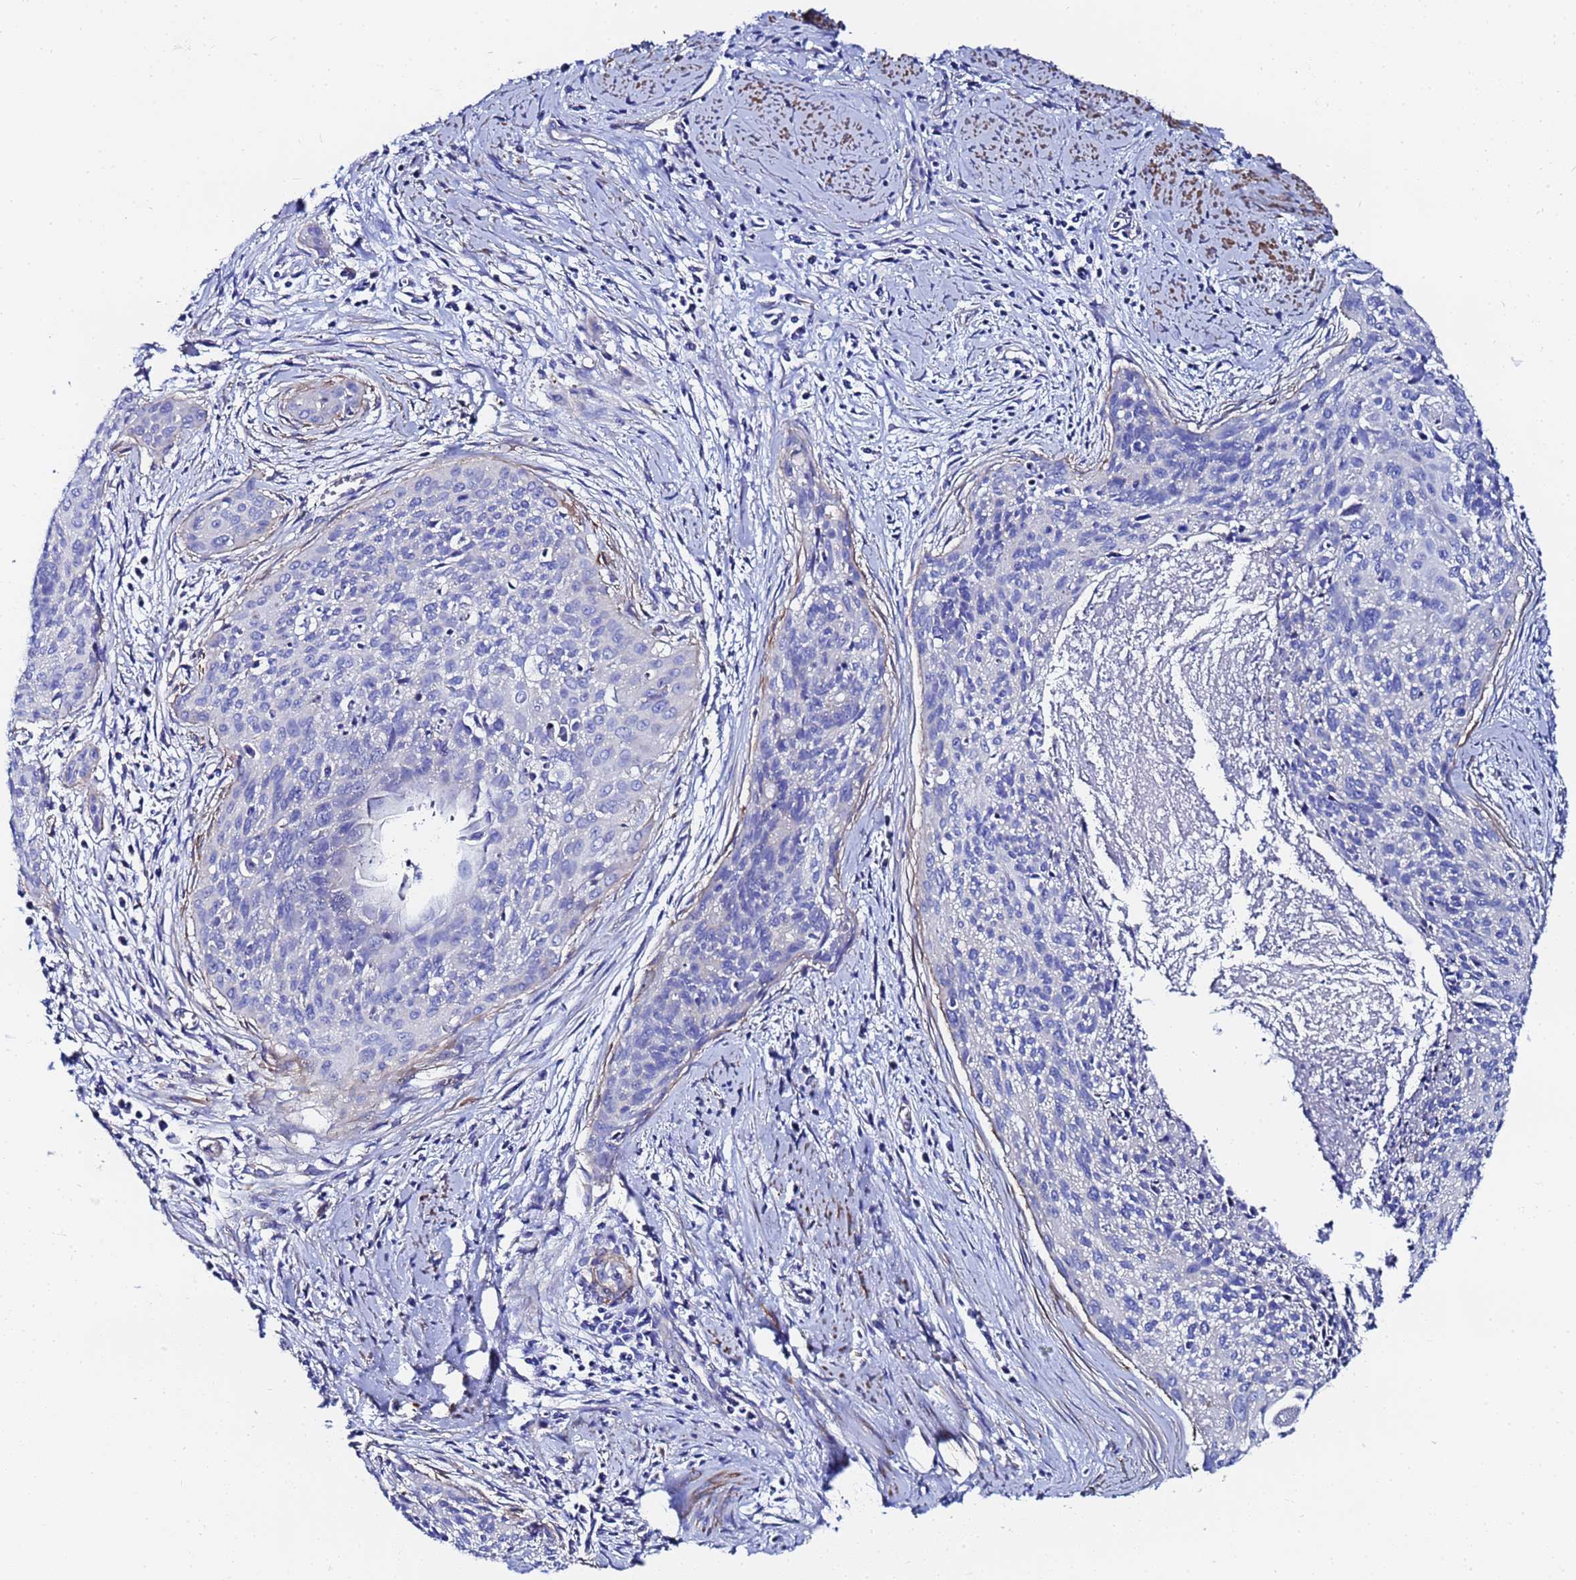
{"staining": {"intensity": "negative", "quantity": "none", "location": "none"}, "tissue": "cervical cancer", "cell_type": "Tumor cells", "image_type": "cancer", "snomed": [{"axis": "morphology", "description": "Squamous cell carcinoma, NOS"}, {"axis": "topography", "description": "Cervix"}], "caption": "Immunohistochemistry of human cervical squamous cell carcinoma reveals no expression in tumor cells.", "gene": "RAB39B", "patient": {"sex": "female", "age": 55}}